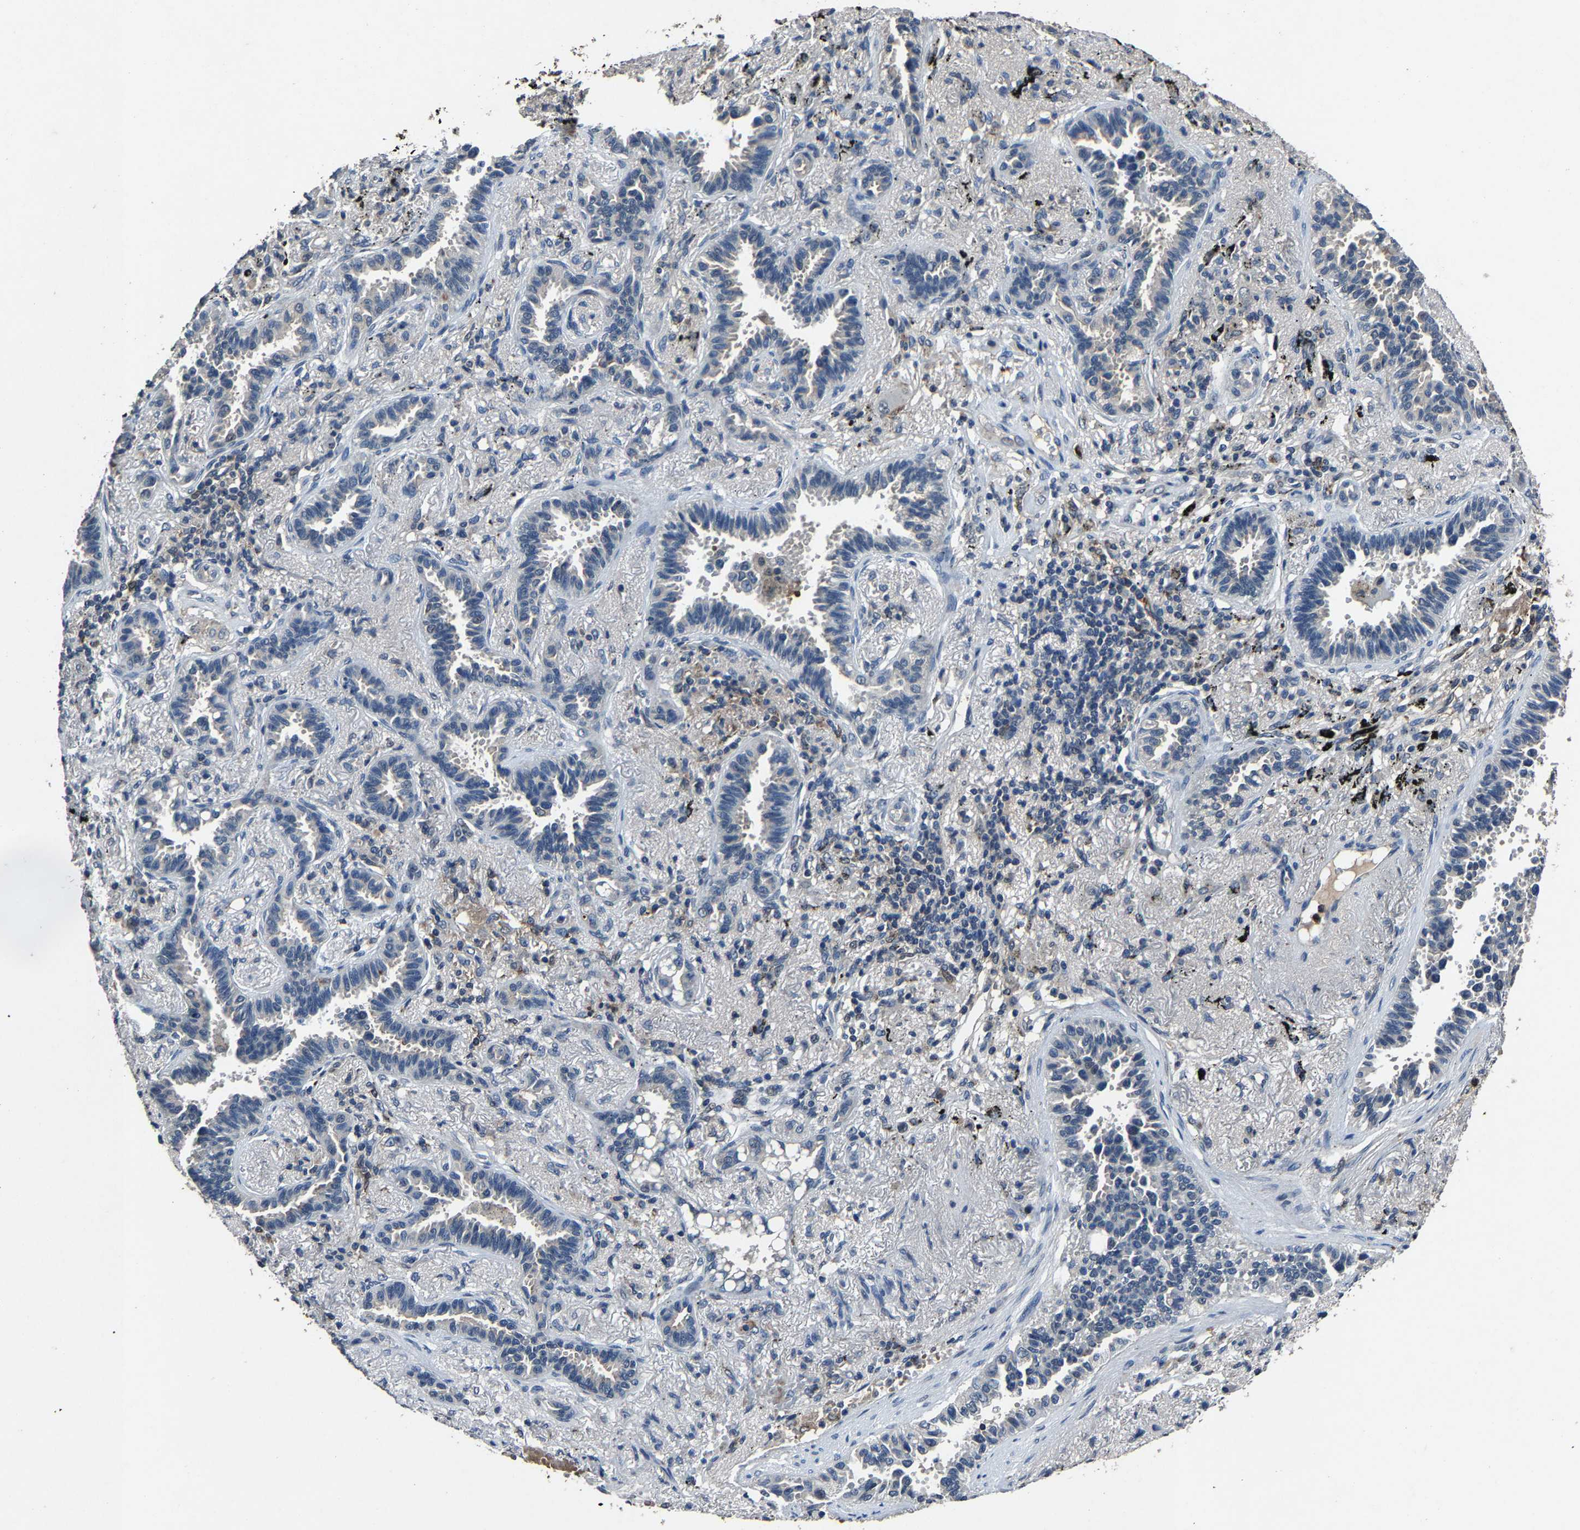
{"staining": {"intensity": "negative", "quantity": "none", "location": "none"}, "tissue": "lung cancer", "cell_type": "Tumor cells", "image_type": "cancer", "snomed": [{"axis": "morphology", "description": "Adenocarcinoma, NOS"}, {"axis": "topography", "description": "Lung"}], "caption": "Lung adenocarcinoma was stained to show a protein in brown. There is no significant positivity in tumor cells.", "gene": "PCNX2", "patient": {"sex": "male", "age": 59}}